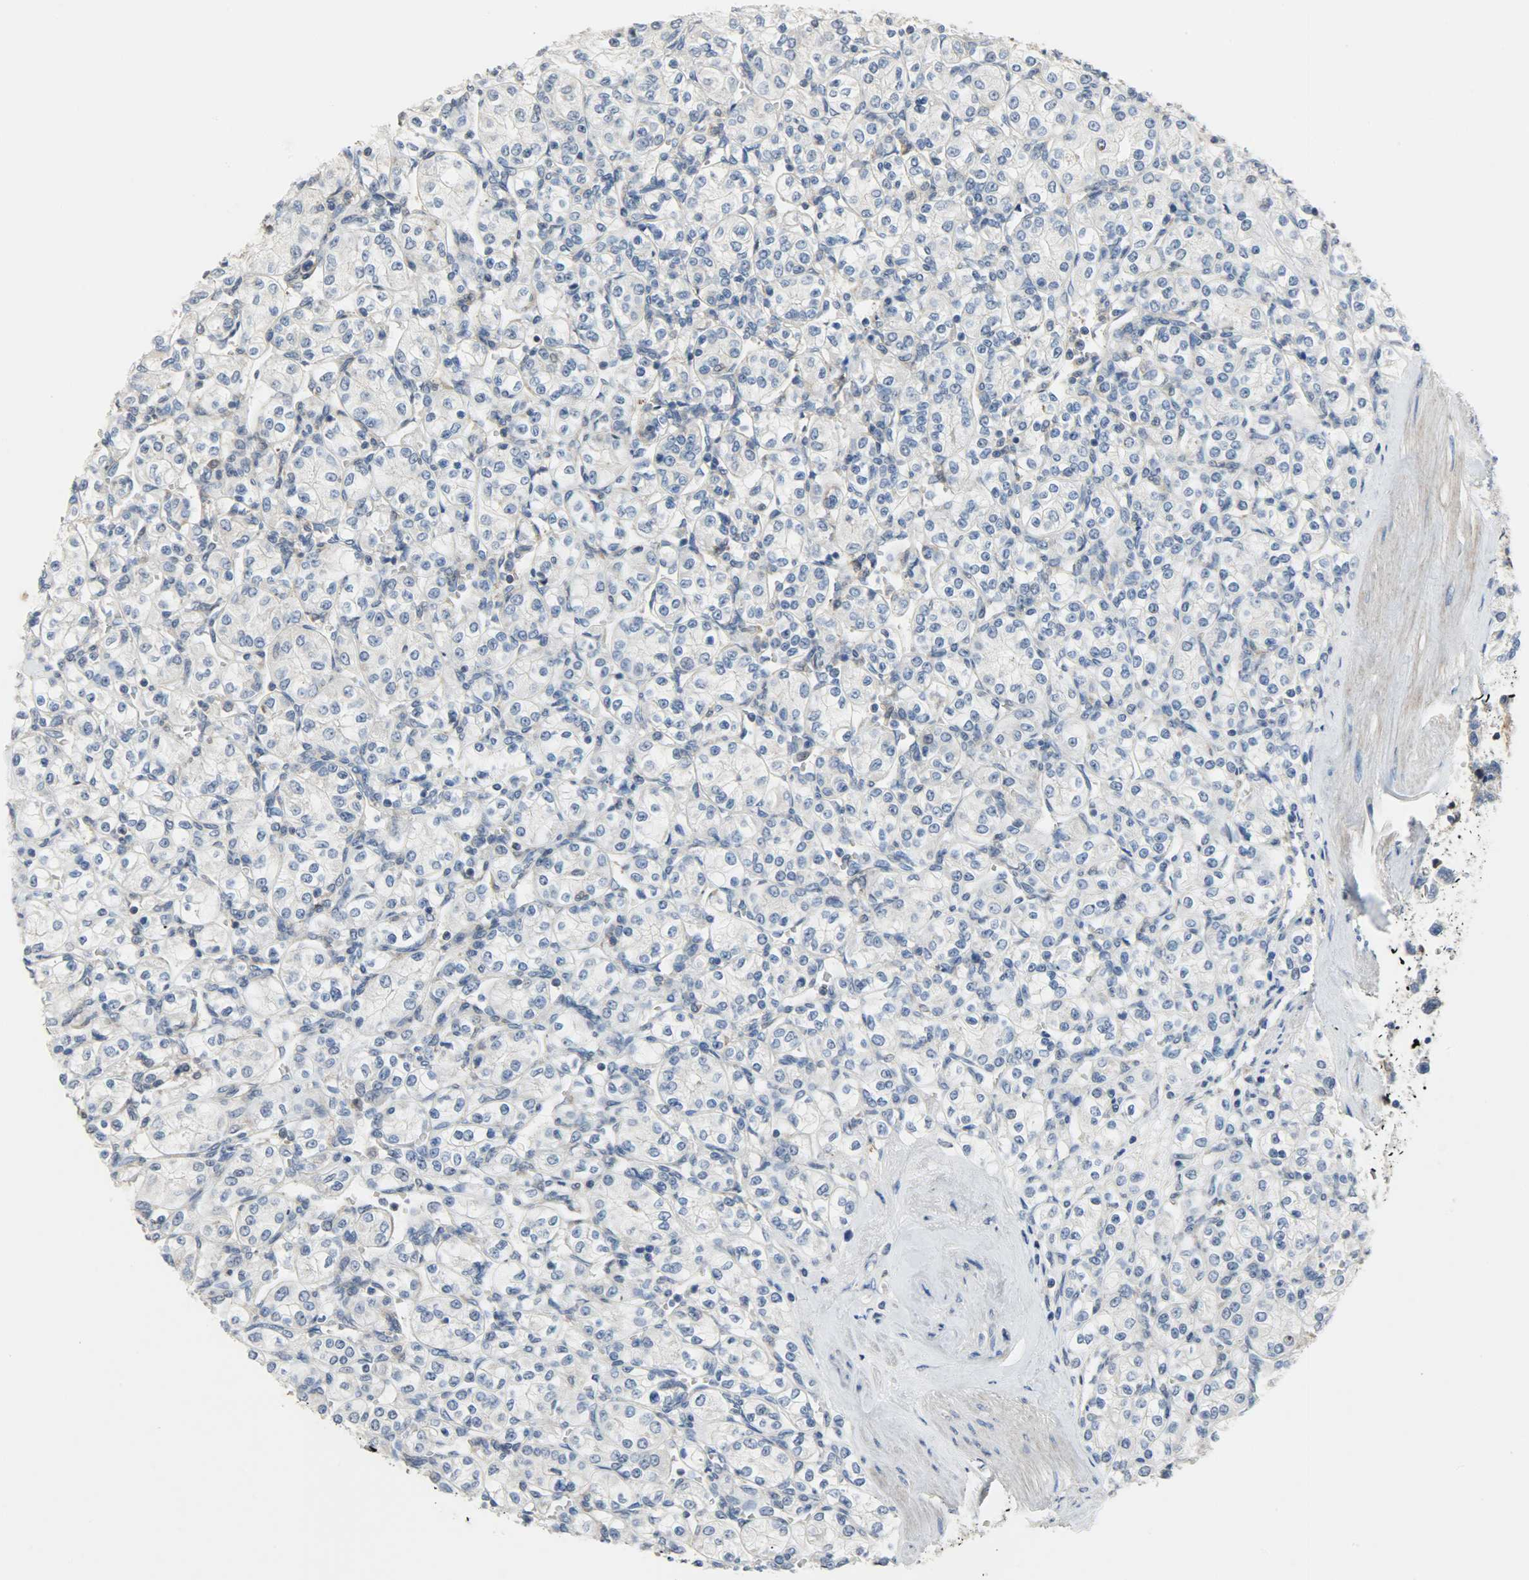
{"staining": {"intensity": "negative", "quantity": "none", "location": "none"}, "tissue": "renal cancer", "cell_type": "Tumor cells", "image_type": "cancer", "snomed": [{"axis": "morphology", "description": "Adenocarcinoma, NOS"}, {"axis": "topography", "description": "Kidney"}], "caption": "This photomicrograph is of renal adenocarcinoma stained with IHC to label a protein in brown with the nuclei are counter-stained blue. There is no positivity in tumor cells.", "gene": "TRIM21", "patient": {"sex": "male", "age": 77}}